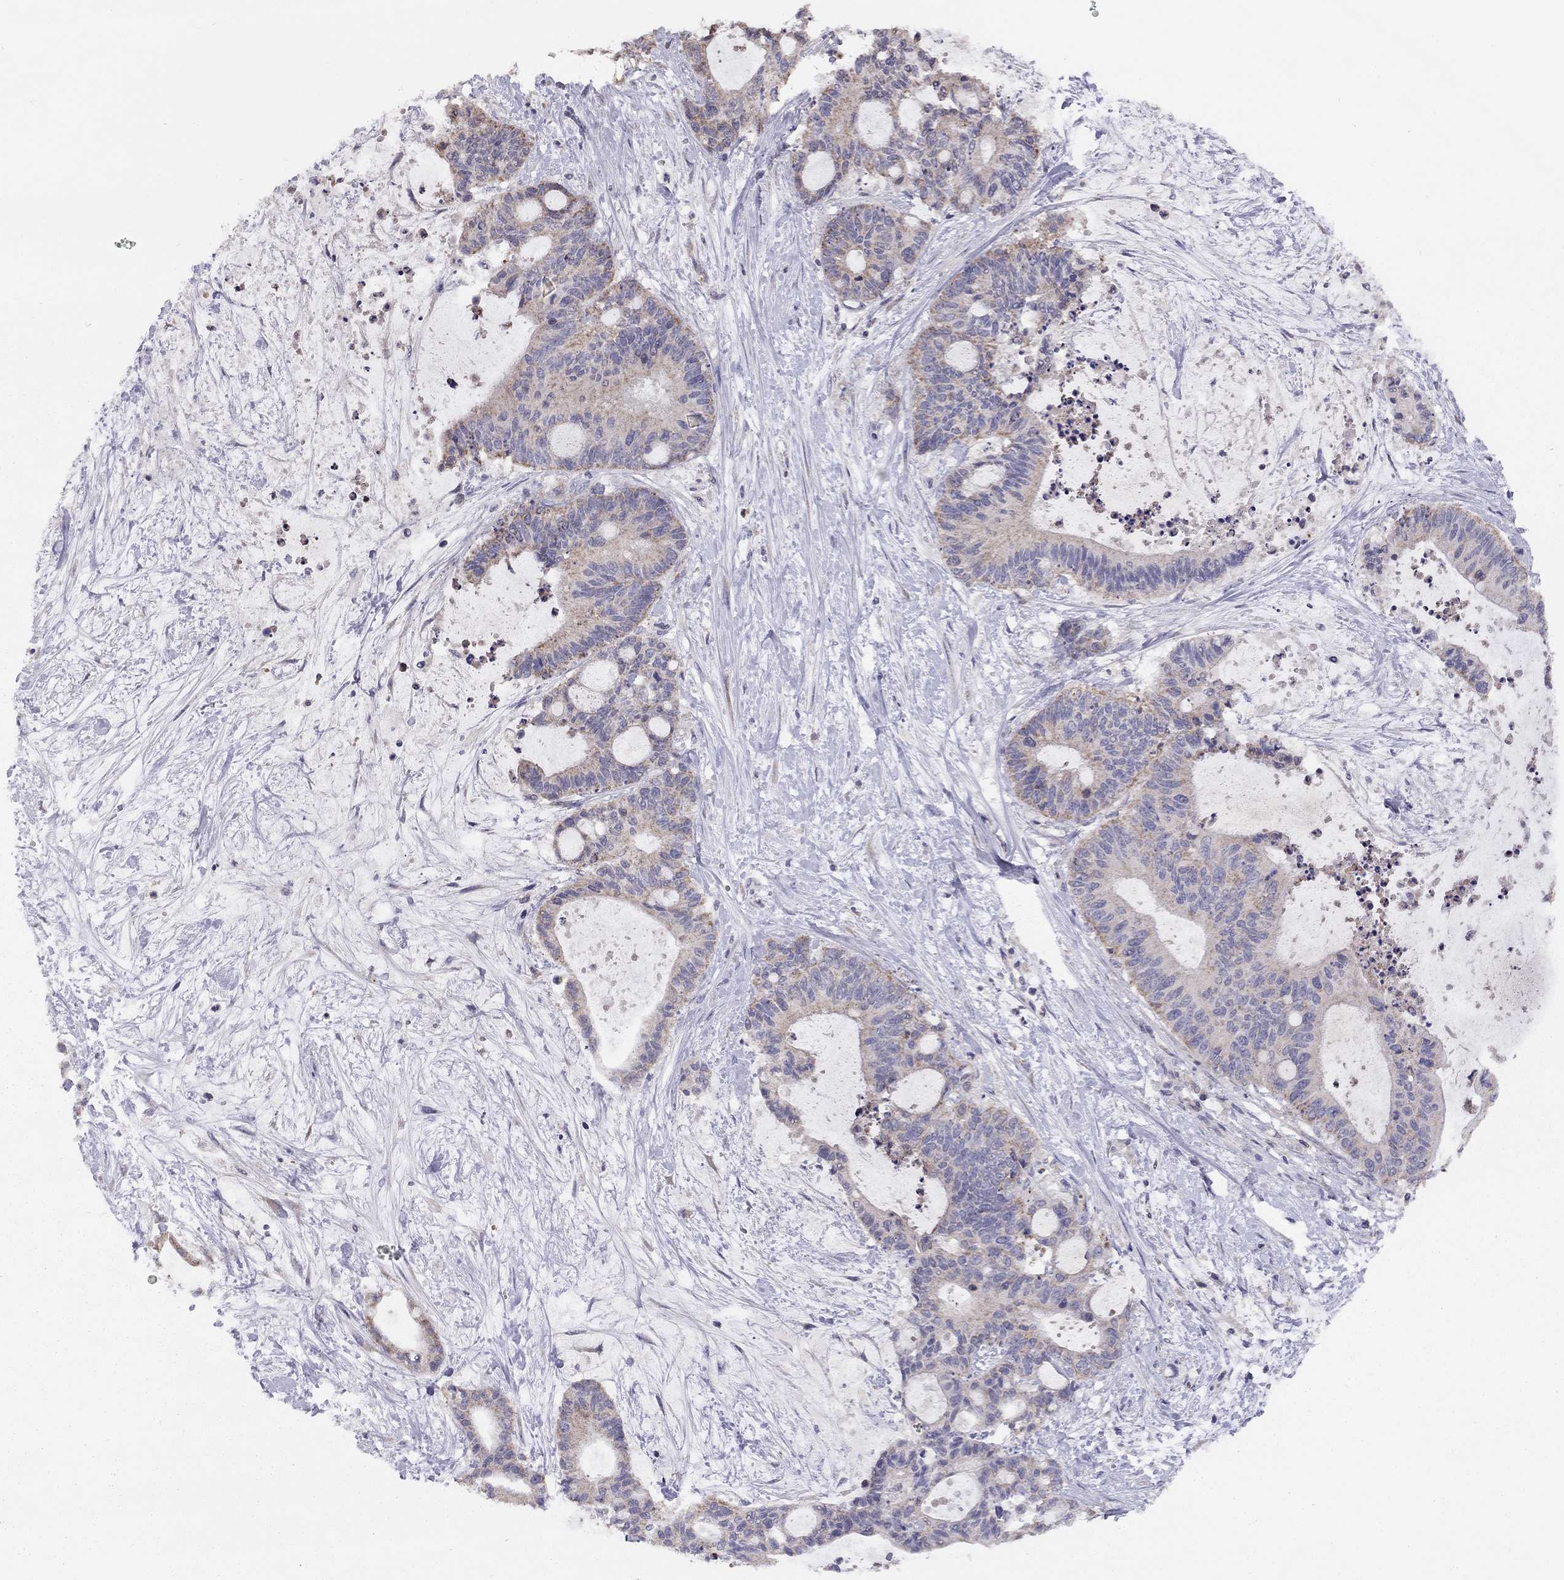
{"staining": {"intensity": "weak", "quantity": "<25%", "location": "cytoplasmic/membranous"}, "tissue": "liver cancer", "cell_type": "Tumor cells", "image_type": "cancer", "snomed": [{"axis": "morphology", "description": "Cholangiocarcinoma"}, {"axis": "topography", "description": "Liver"}], "caption": "This is an immunohistochemistry image of human liver cancer (cholangiocarcinoma). There is no staining in tumor cells.", "gene": "CITED1", "patient": {"sex": "female", "age": 73}}